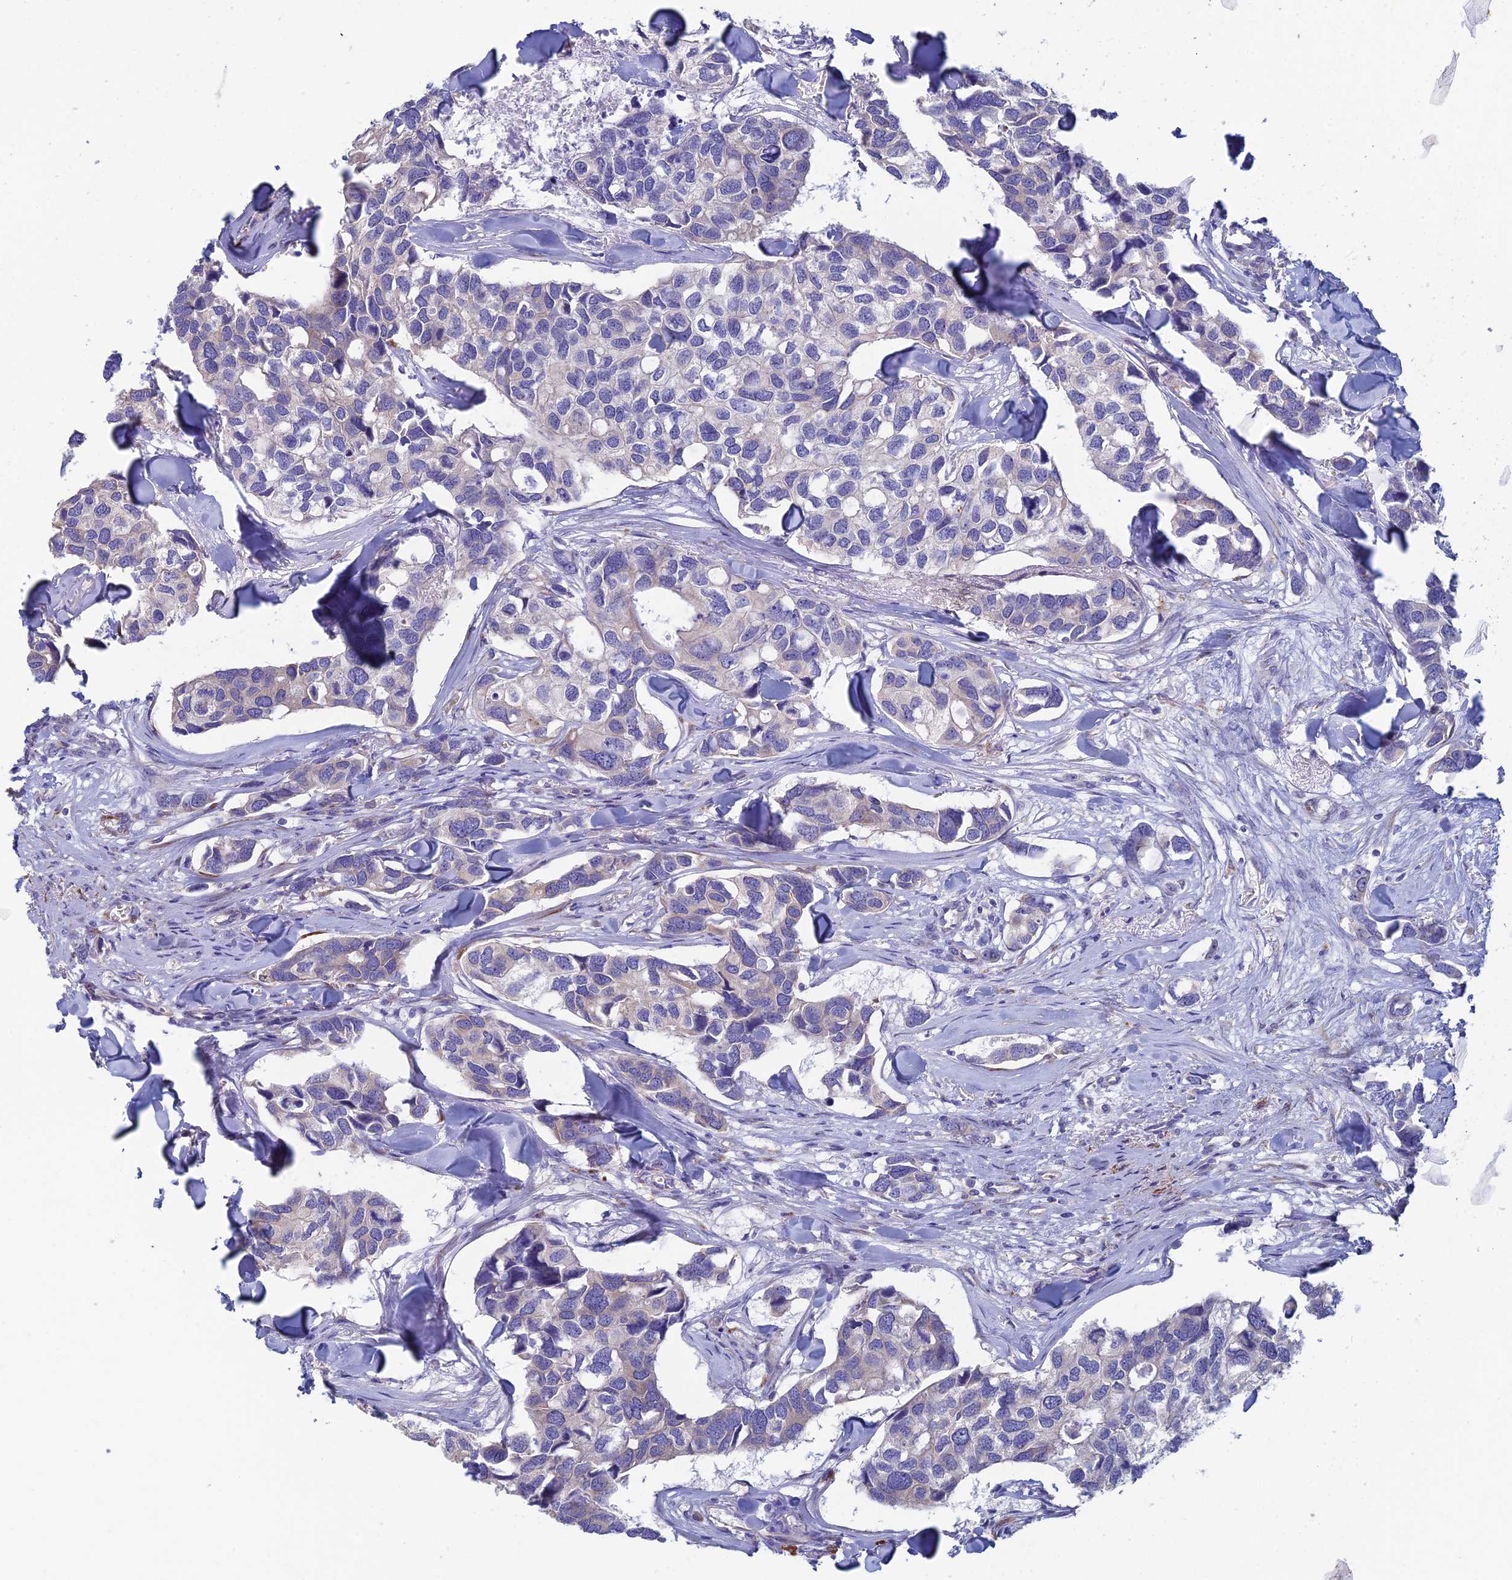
{"staining": {"intensity": "negative", "quantity": "none", "location": "none"}, "tissue": "breast cancer", "cell_type": "Tumor cells", "image_type": "cancer", "snomed": [{"axis": "morphology", "description": "Duct carcinoma"}, {"axis": "topography", "description": "Breast"}], "caption": "The photomicrograph demonstrates no significant positivity in tumor cells of invasive ductal carcinoma (breast).", "gene": "PCDHA8", "patient": {"sex": "female", "age": 83}}